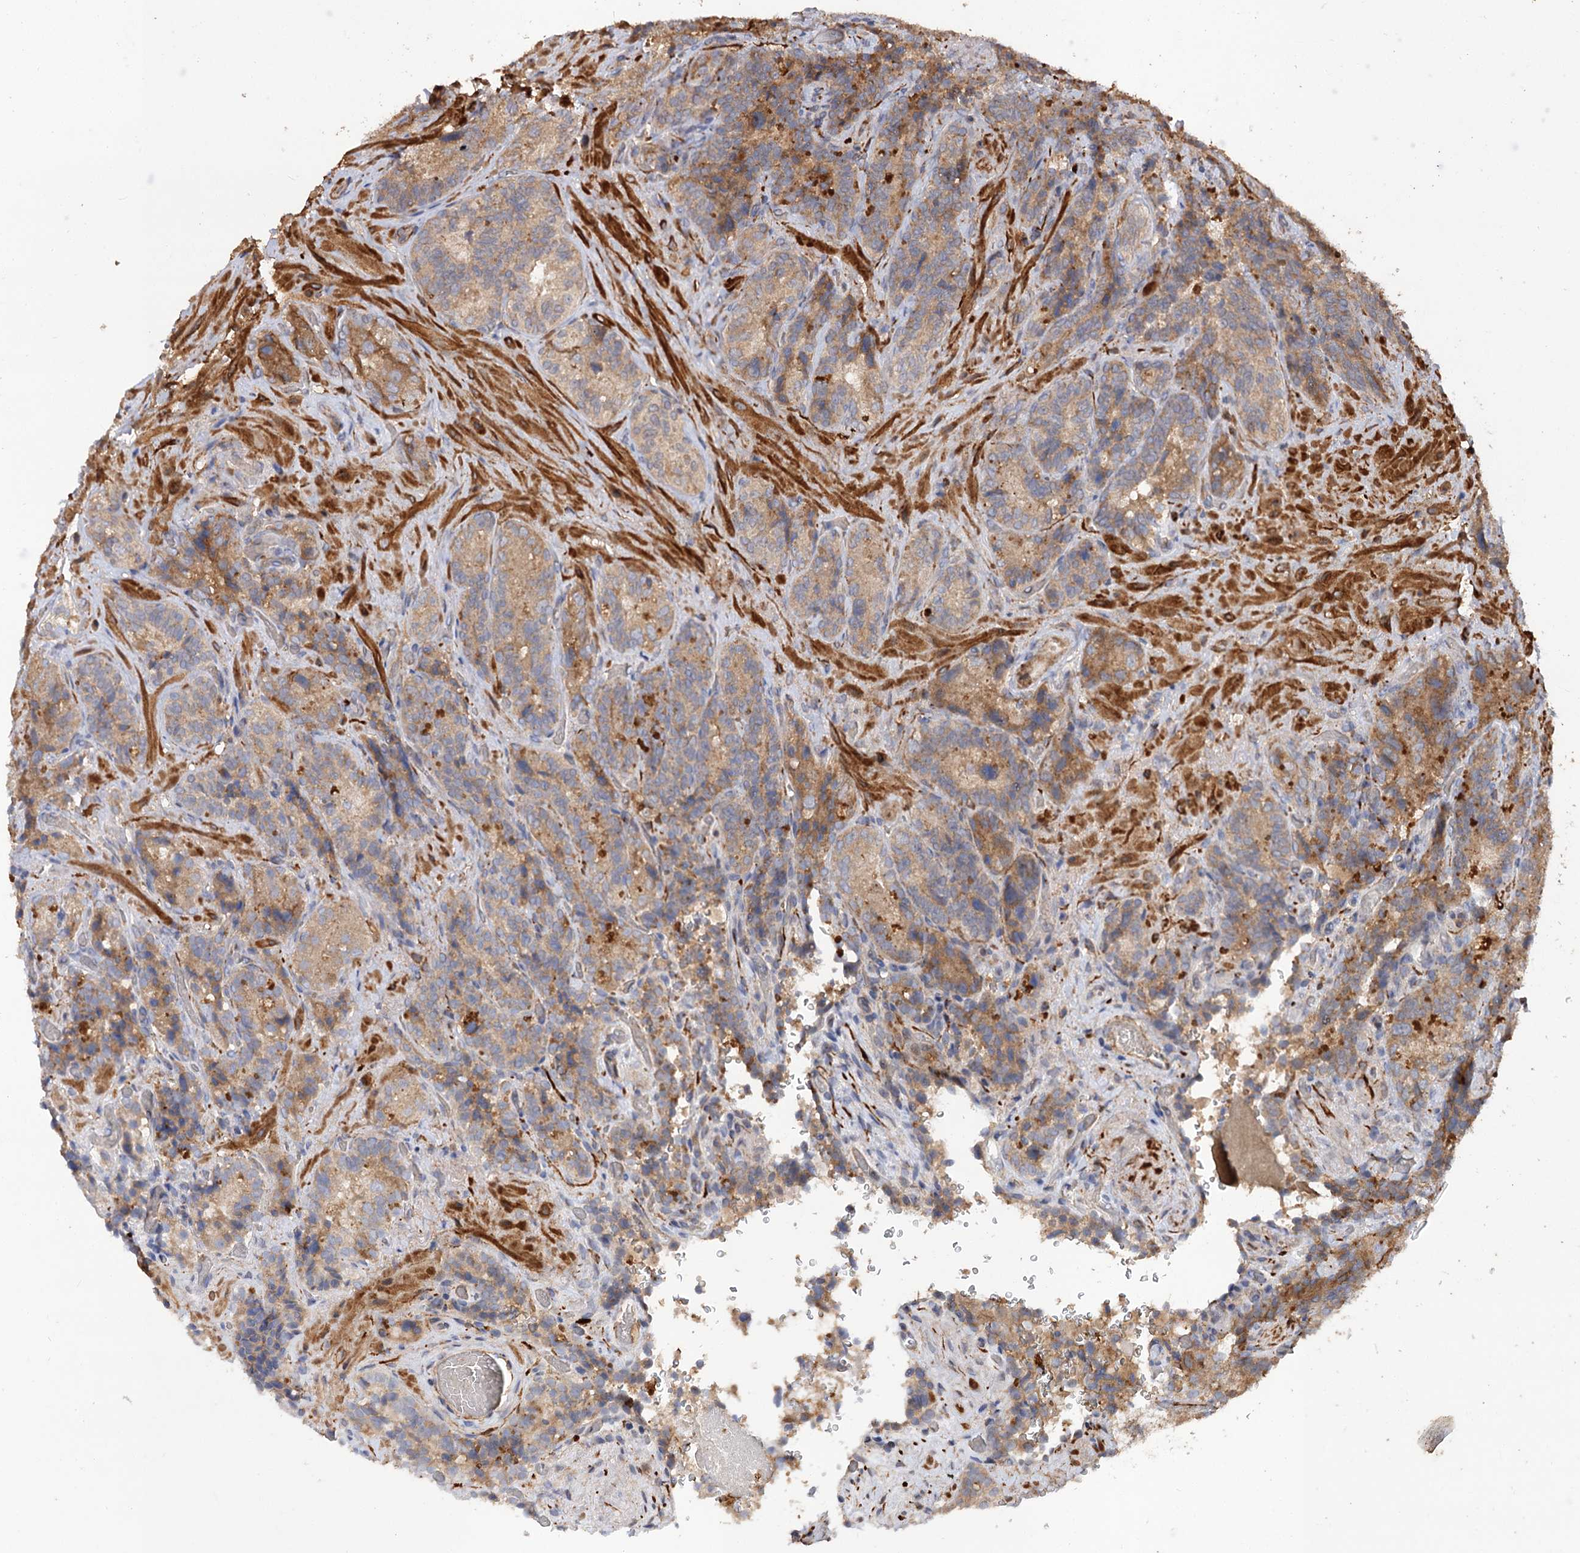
{"staining": {"intensity": "moderate", "quantity": "25%-75%", "location": "cytoplasmic/membranous"}, "tissue": "seminal vesicle", "cell_type": "Glandular cells", "image_type": "normal", "snomed": [{"axis": "morphology", "description": "Normal tissue, NOS"}, {"axis": "topography", "description": "Prostate and seminal vesicle, NOS"}, {"axis": "topography", "description": "Prostate"}, {"axis": "topography", "description": "Seminal veicle"}], "caption": "Protein staining of unremarkable seminal vesicle shows moderate cytoplasmic/membranous staining in approximately 25%-75% of glandular cells.", "gene": "FBXW8", "patient": {"sex": "male", "age": 67}}